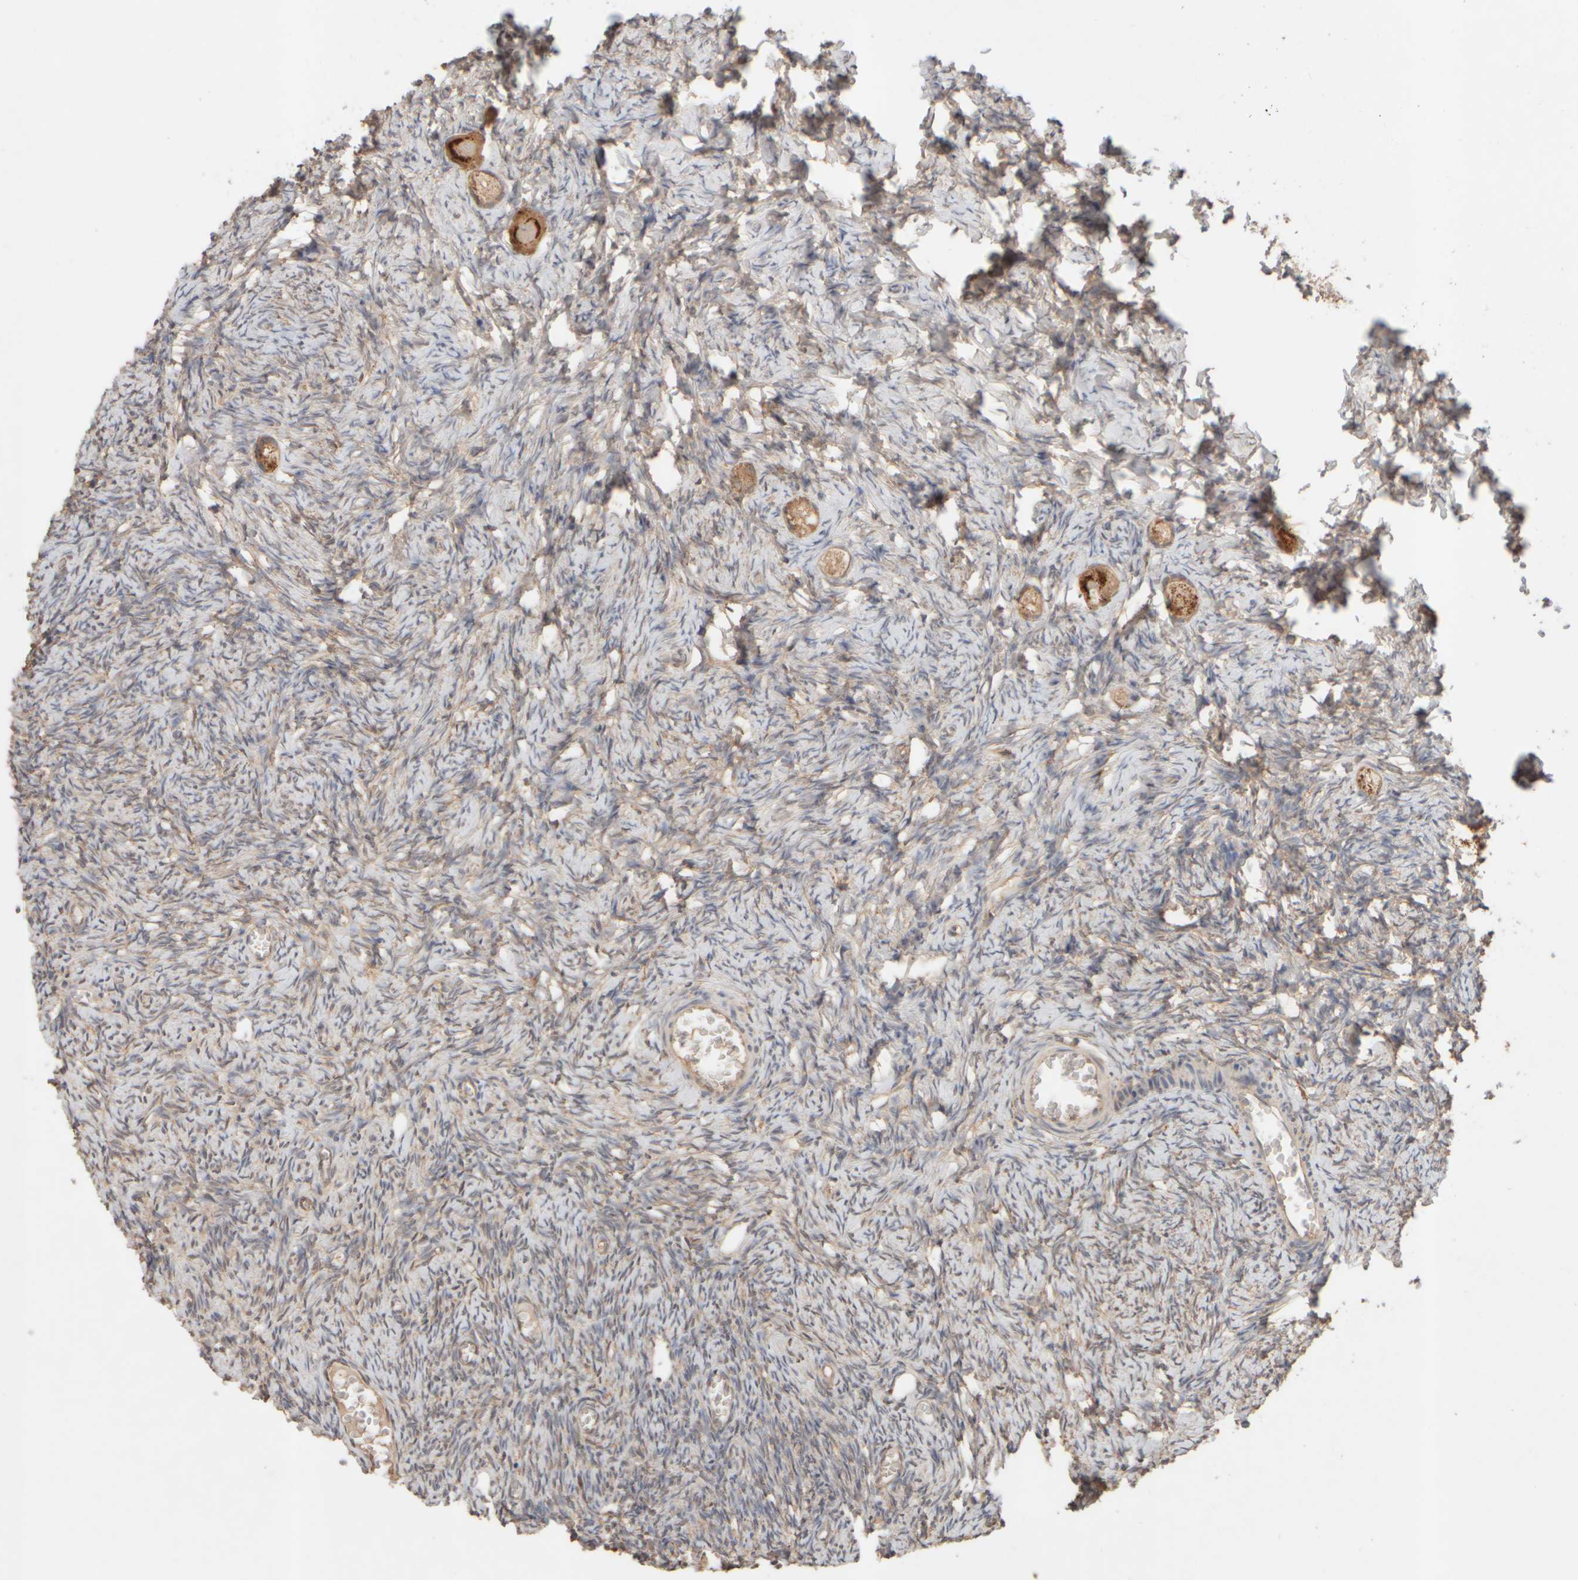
{"staining": {"intensity": "strong", "quantity": "25%-75%", "location": "cytoplasmic/membranous"}, "tissue": "ovary", "cell_type": "Follicle cells", "image_type": "normal", "snomed": [{"axis": "morphology", "description": "Normal tissue, NOS"}, {"axis": "topography", "description": "Ovary"}], "caption": "Immunohistochemistry (IHC) of normal human ovary shows high levels of strong cytoplasmic/membranous expression in approximately 25%-75% of follicle cells. Using DAB (3,3'-diaminobenzidine) (brown) and hematoxylin (blue) stains, captured at high magnification using brightfield microscopy.", "gene": "EIF2B3", "patient": {"sex": "female", "age": 27}}